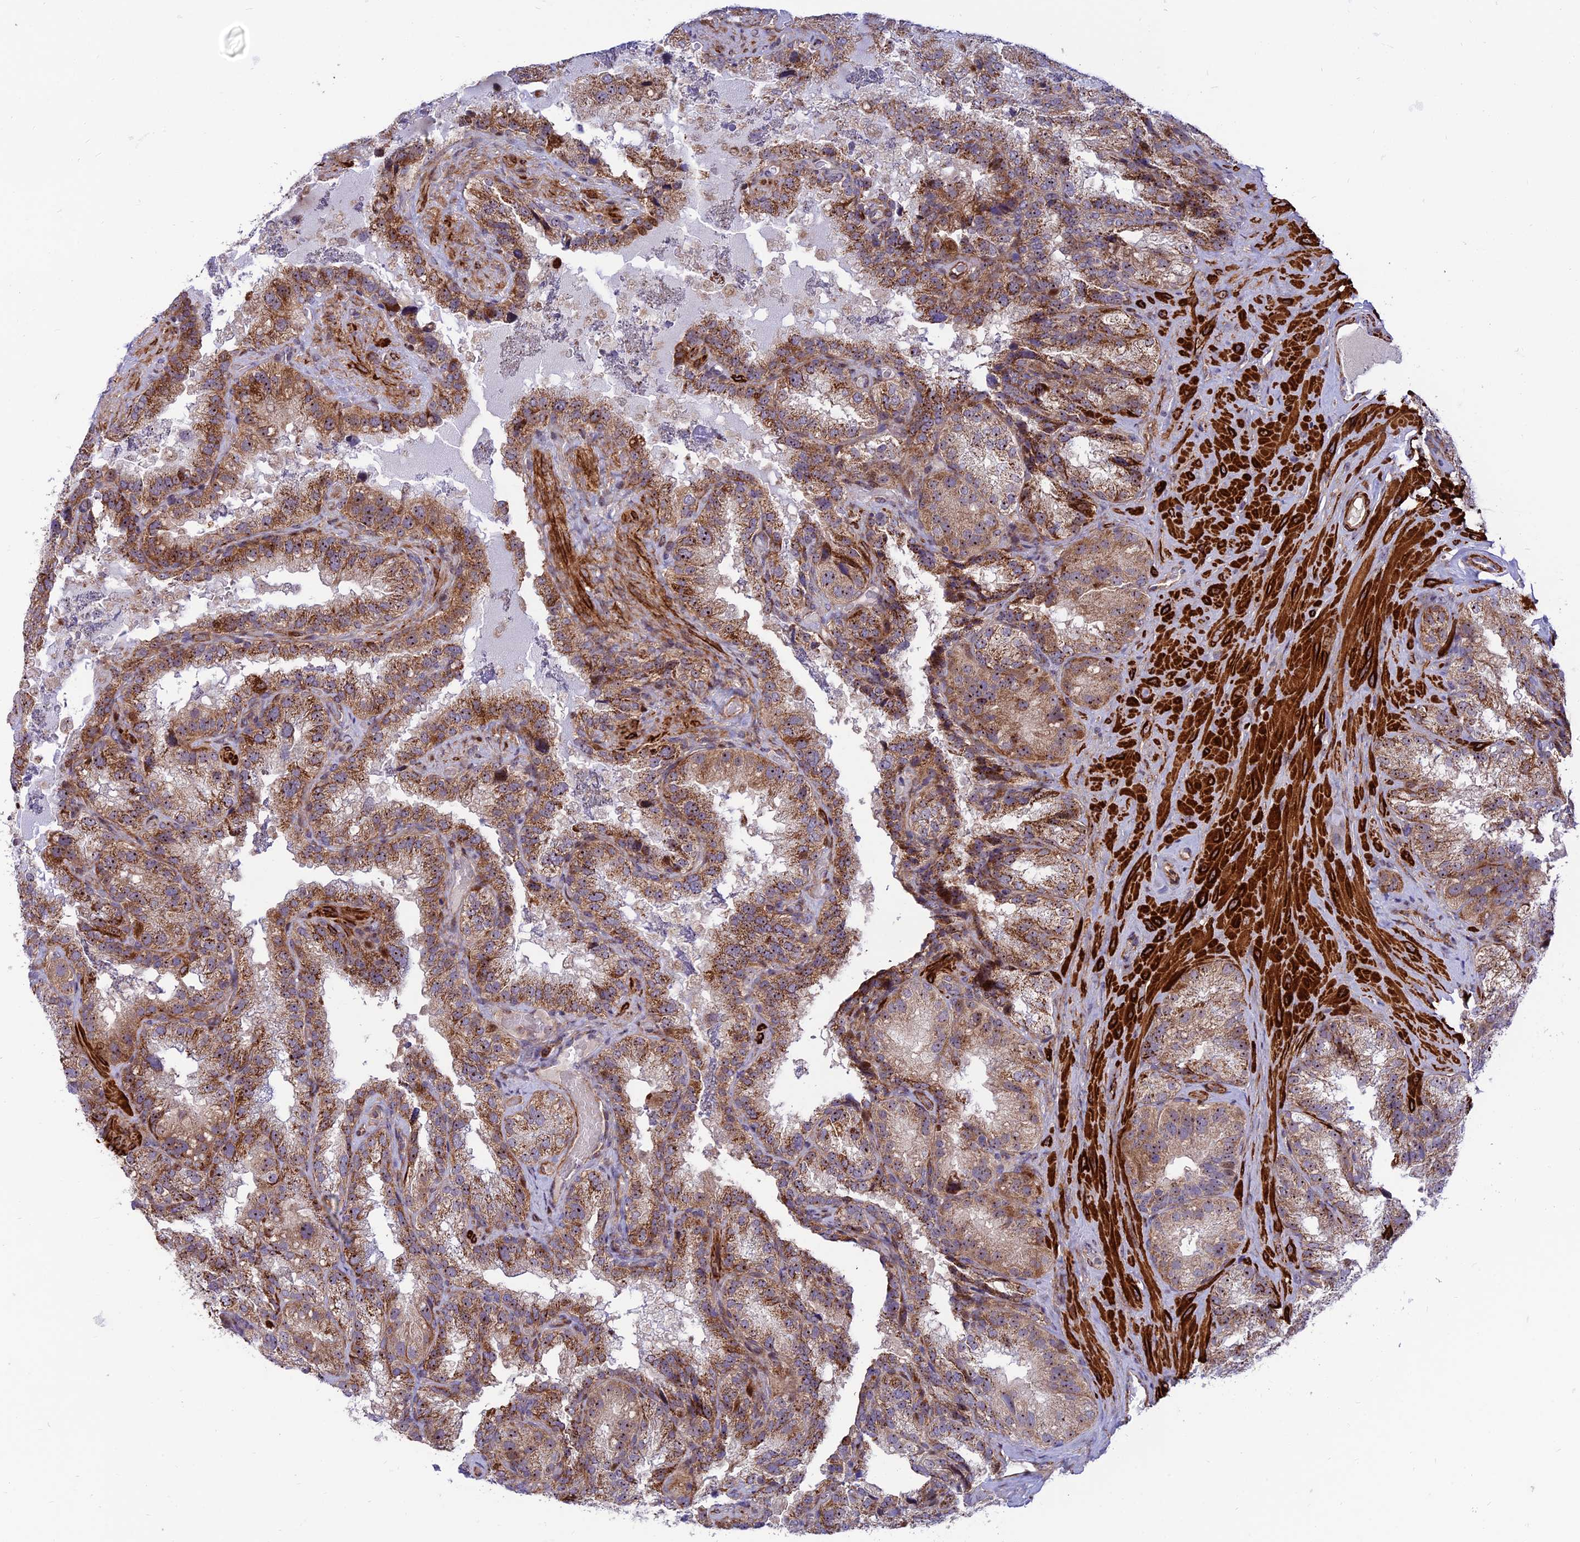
{"staining": {"intensity": "moderate", "quantity": ">75%", "location": "cytoplasmic/membranous"}, "tissue": "seminal vesicle", "cell_type": "Glandular cells", "image_type": "normal", "snomed": [{"axis": "morphology", "description": "Normal tissue, NOS"}, {"axis": "topography", "description": "Seminal veicle"}], "caption": "There is medium levels of moderate cytoplasmic/membranous expression in glandular cells of normal seminal vesicle, as demonstrated by immunohistochemical staining (brown color).", "gene": "KBTBD7", "patient": {"sex": "male", "age": 58}}